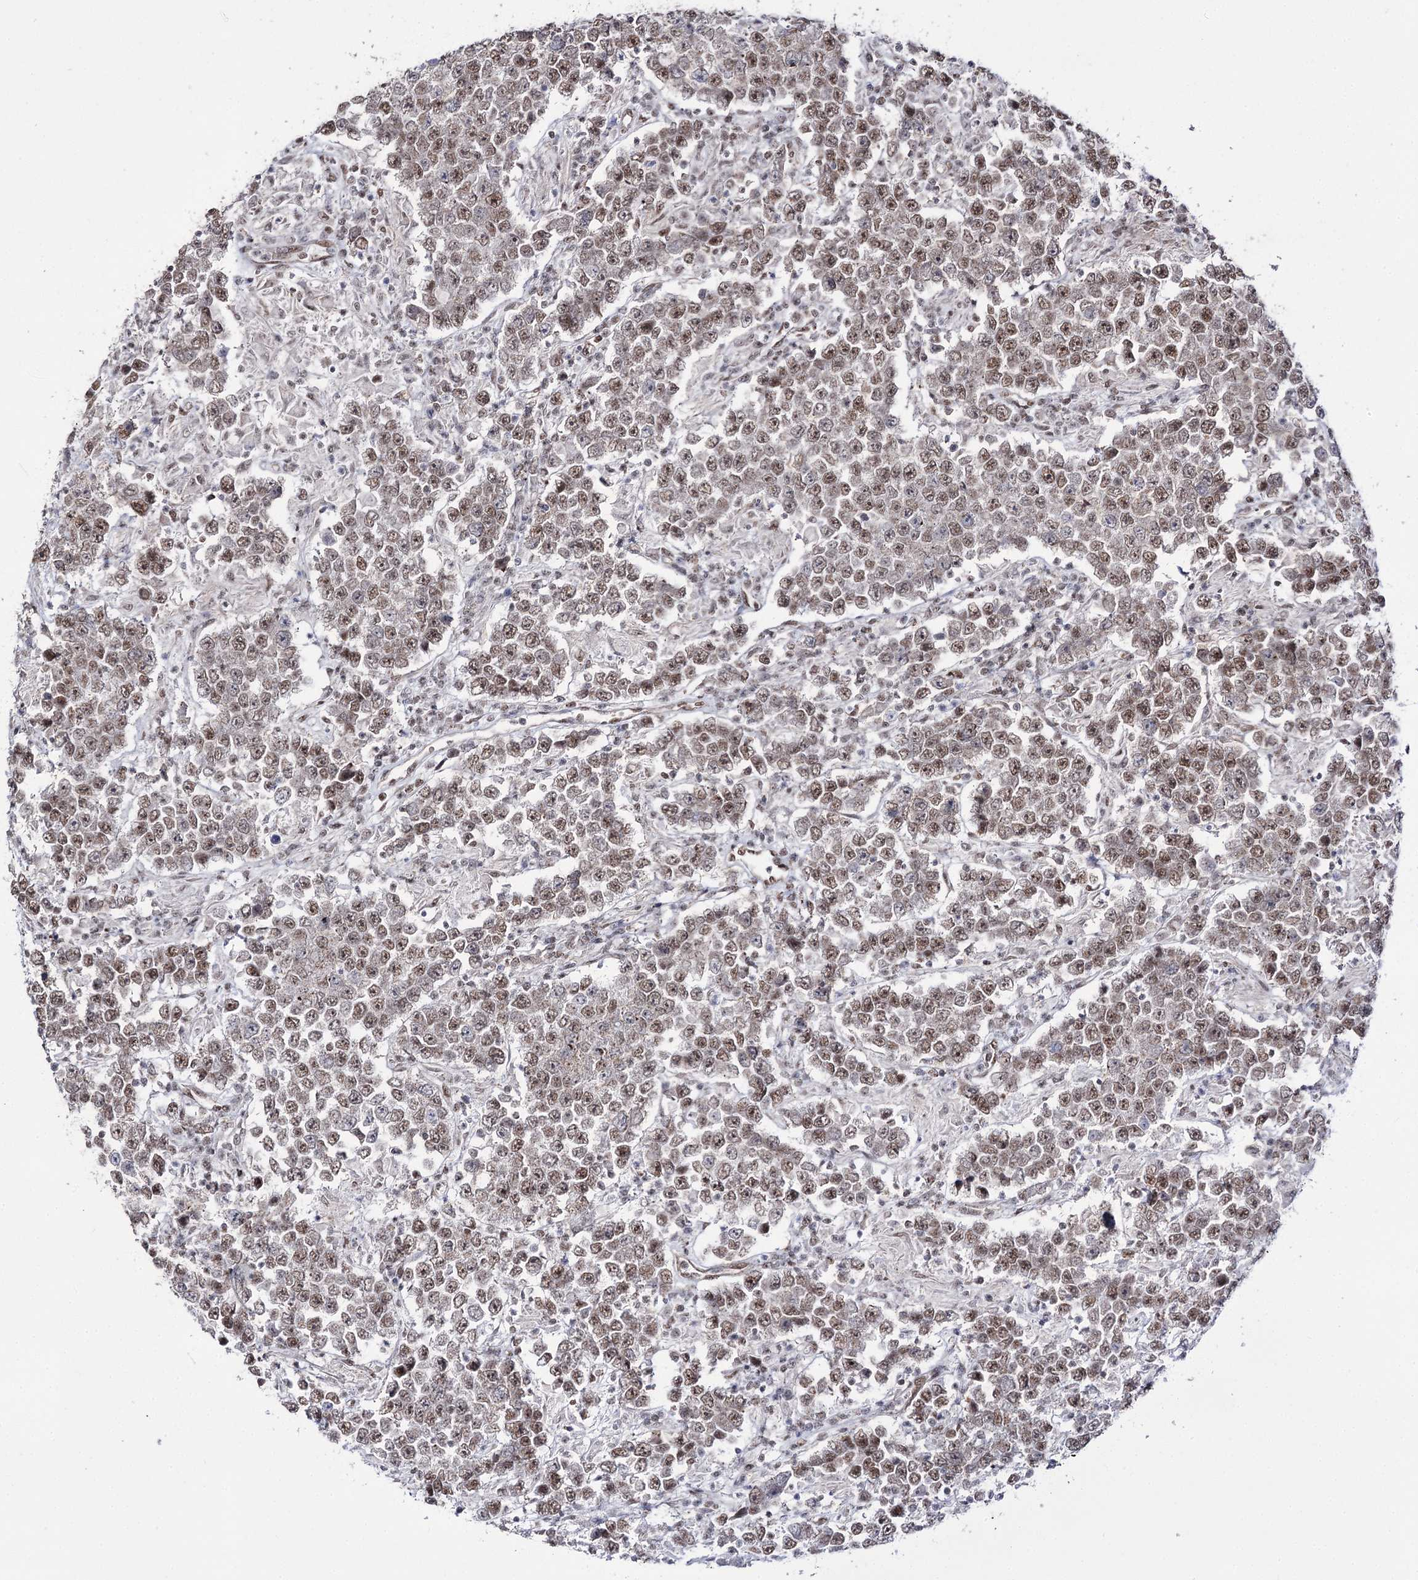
{"staining": {"intensity": "moderate", "quantity": ">75%", "location": "nuclear"}, "tissue": "testis cancer", "cell_type": "Tumor cells", "image_type": "cancer", "snomed": [{"axis": "morphology", "description": "Normal tissue, NOS"}, {"axis": "morphology", "description": "Urothelial carcinoma, High grade"}, {"axis": "morphology", "description": "Seminoma, NOS"}, {"axis": "morphology", "description": "Carcinoma, Embryonal, NOS"}, {"axis": "topography", "description": "Urinary bladder"}, {"axis": "topography", "description": "Testis"}], "caption": "This micrograph reveals immunohistochemistry staining of human testis cancer (seminoma), with medium moderate nuclear staining in approximately >75% of tumor cells.", "gene": "VGLL4", "patient": {"sex": "male", "age": 41}}